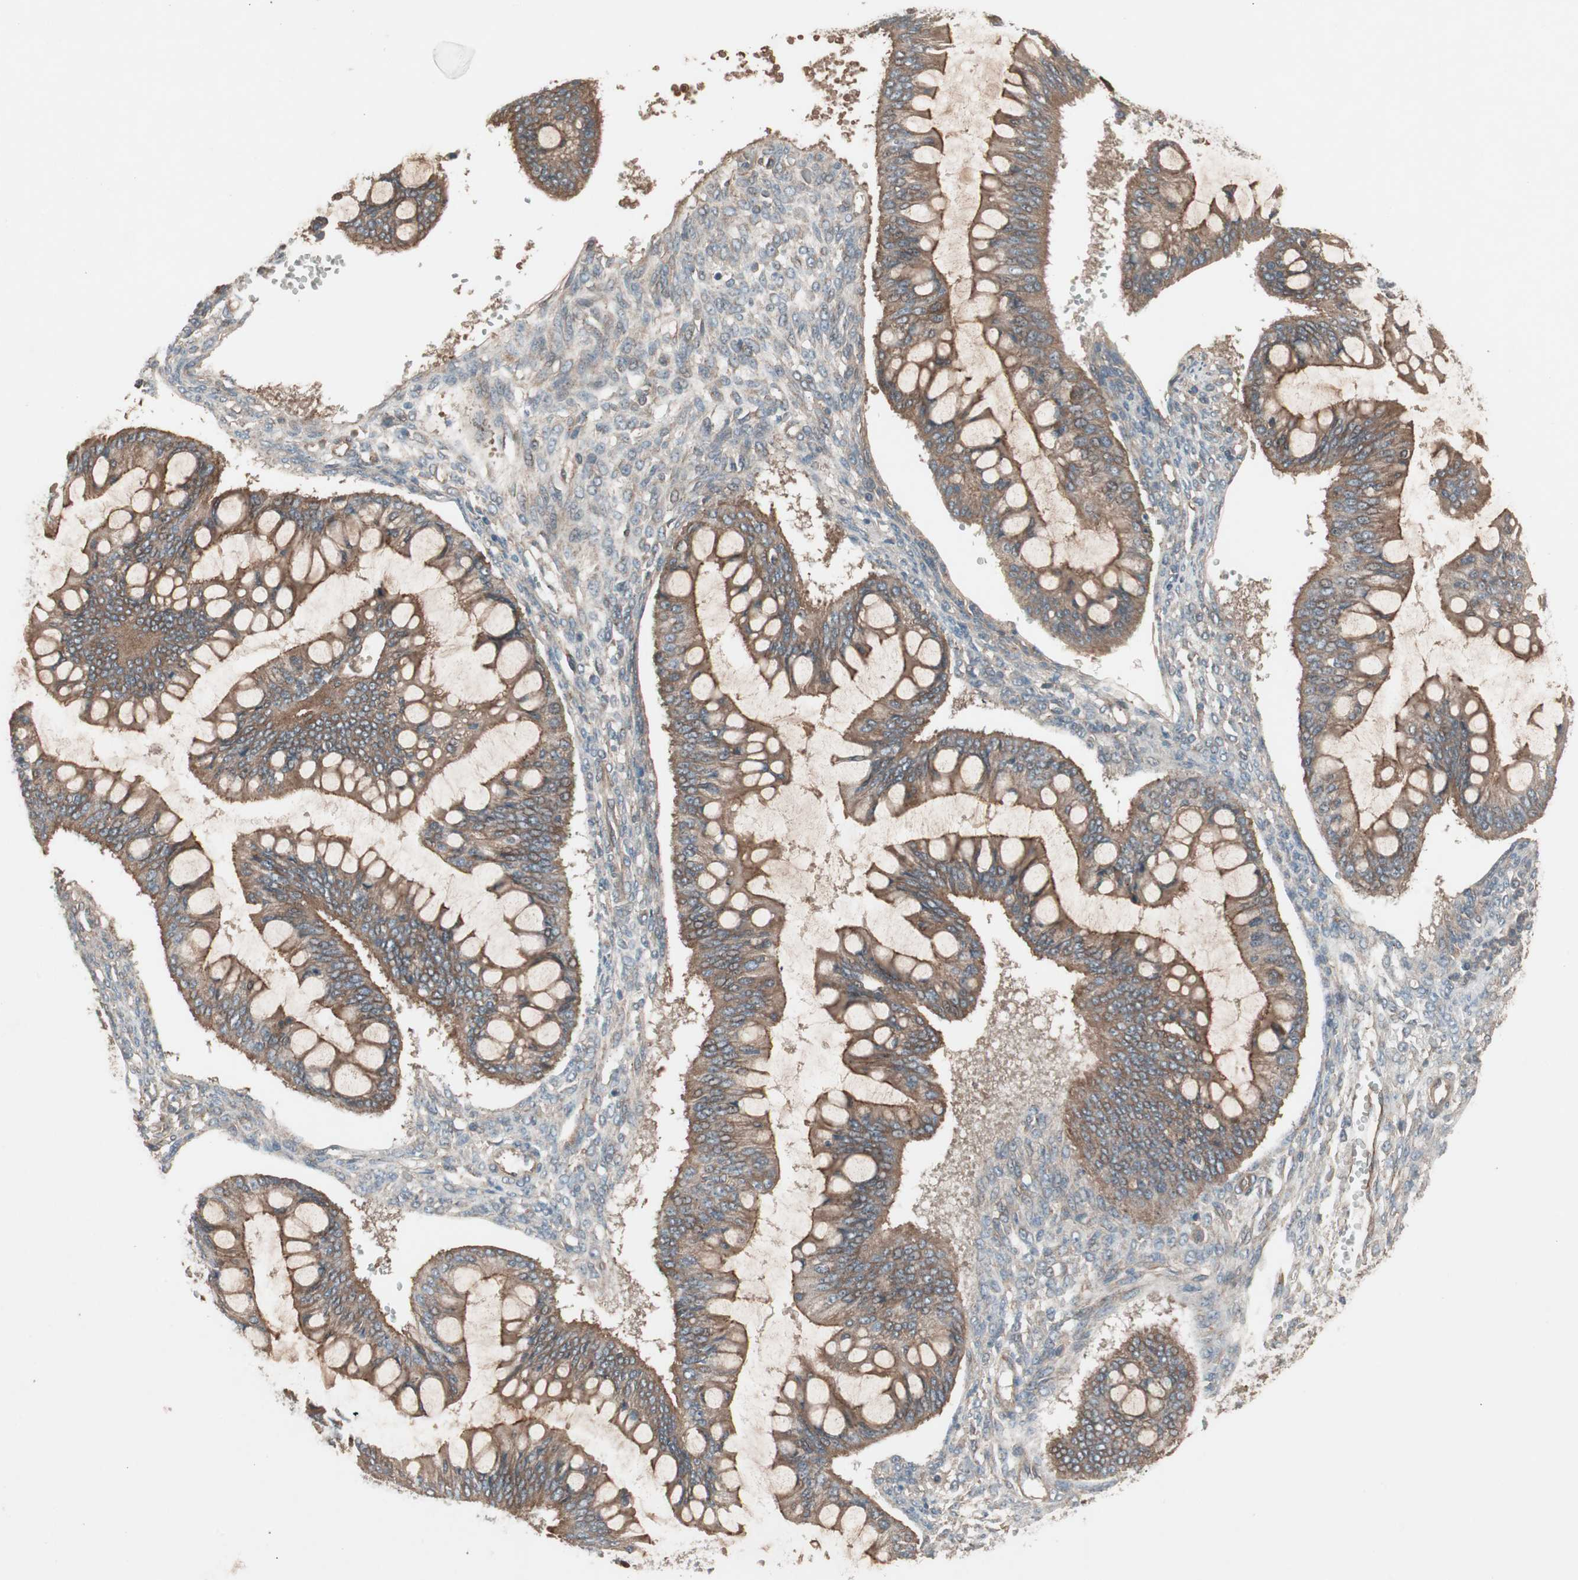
{"staining": {"intensity": "moderate", "quantity": ">75%", "location": "cytoplasmic/membranous"}, "tissue": "ovarian cancer", "cell_type": "Tumor cells", "image_type": "cancer", "snomed": [{"axis": "morphology", "description": "Cystadenocarcinoma, mucinous, NOS"}, {"axis": "topography", "description": "Ovary"}], "caption": "Immunohistochemistry staining of mucinous cystadenocarcinoma (ovarian), which displays medium levels of moderate cytoplasmic/membranous positivity in about >75% of tumor cells indicating moderate cytoplasmic/membranous protein staining. The staining was performed using DAB (brown) for protein detection and nuclei were counterstained in hematoxylin (blue).", "gene": "TFPI", "patient": {"sex": "female", "age": 73}}